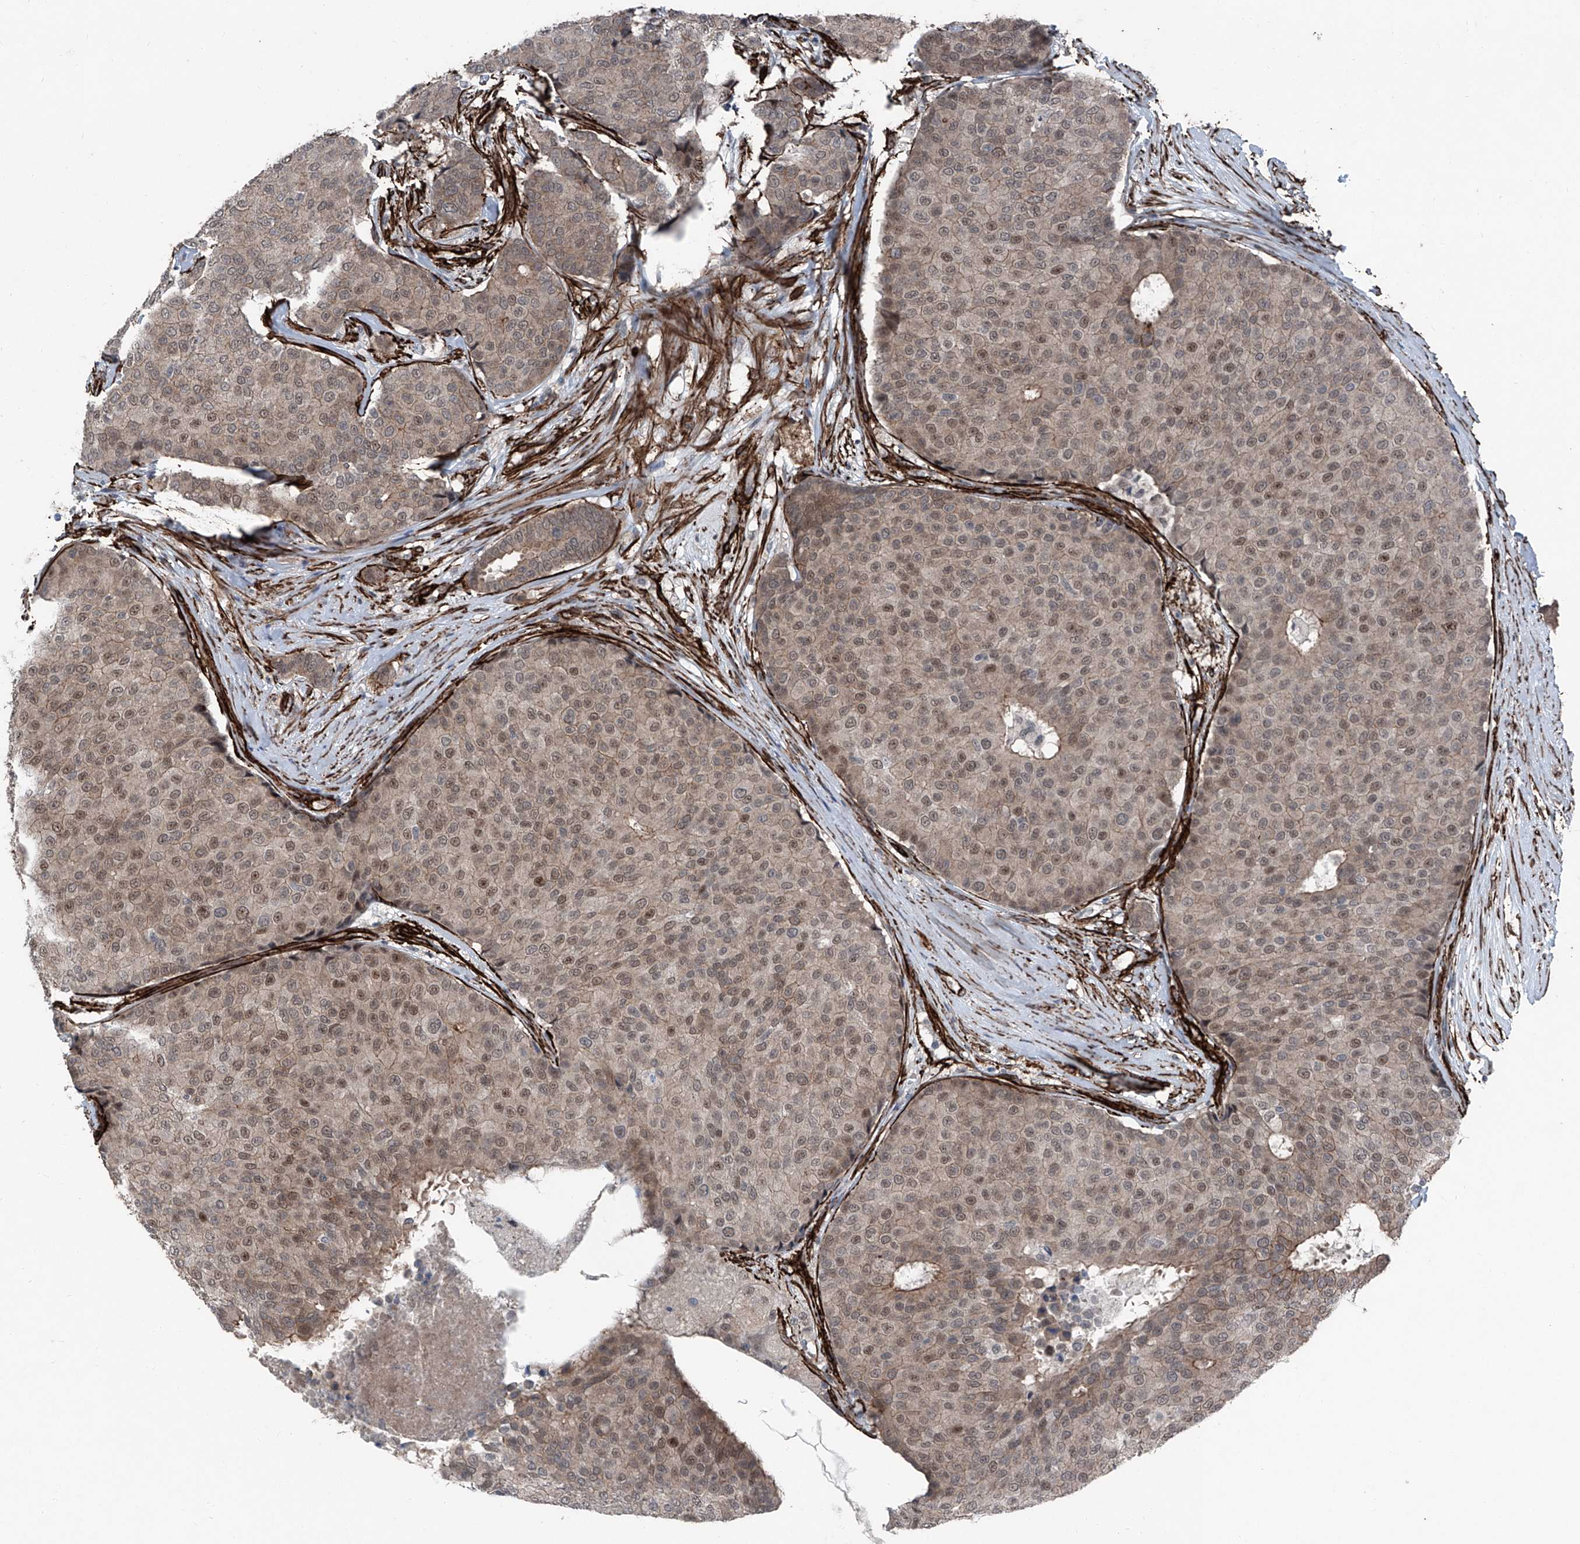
{"staining": {"intensity": "weak", "quantity": ">75%", "location": "cytoplasmic/membranous,nuclear"}, "tissue": "breast cancer", "cell_type": "Tumor cells", "image_type": "cancer", "snomed": [{"axis": "morphology", "description": "Duct carcinoma"}, {"axis": "topography", "description": "Breast"}], "caption": "An immunohistochemistry (IHC) histopathology image of neoplastic tissue is shown. Protein staining in brown shows weak cytoplasmic/membranous and nuclear positivity in breast cancer (intraductal carcinoma) within tumor cells.", "gene": "COA7", "patient": {"sex": "female", "age": 75}}